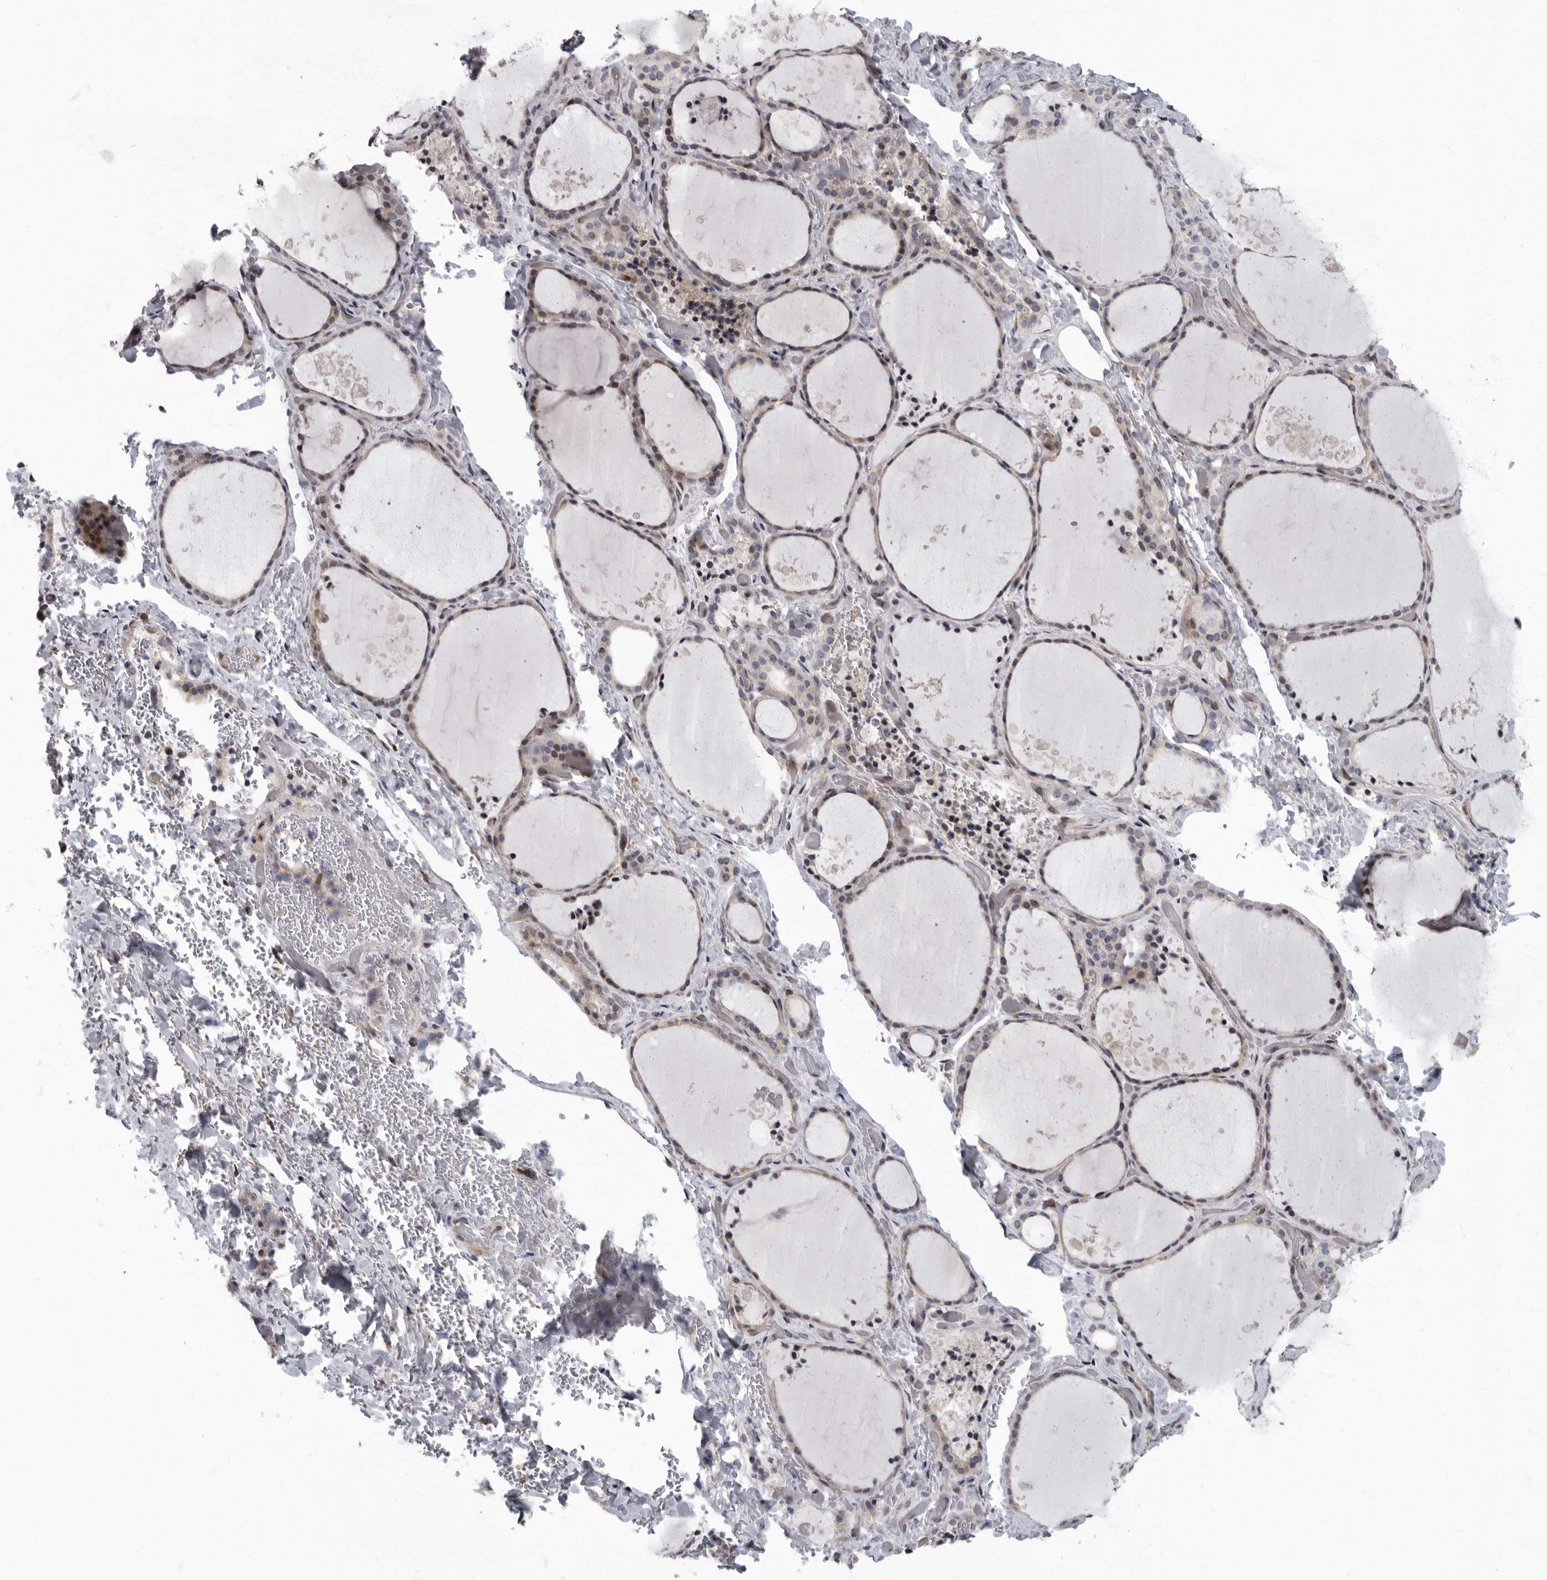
{"staining": {"intensity": "weak", "quantity": "25%-75%", "location": "cytoplasmic/membranous"}, "tissue": "thyroid gland", "cell_type": "Glandular cells", "image_type": "normal", "snomed": [{"axis": "morphology", "description": "Normal tissue, NOS"}, {"axis": "topography", "description": "Thyroid gland"}], "caption": "Immunohistochemistry histopathology image of benign thyroid gland: thyroid gland stained using immunohistochemistry (IHC) shows low levels of weak protein expression localized specifically in the cytoplasmic/membranous of glandular cells, appearing as a cytoplasmic/membranous brown color.", "gene": "PDCD11", "patient": {"sex": "female", "age": 44}}